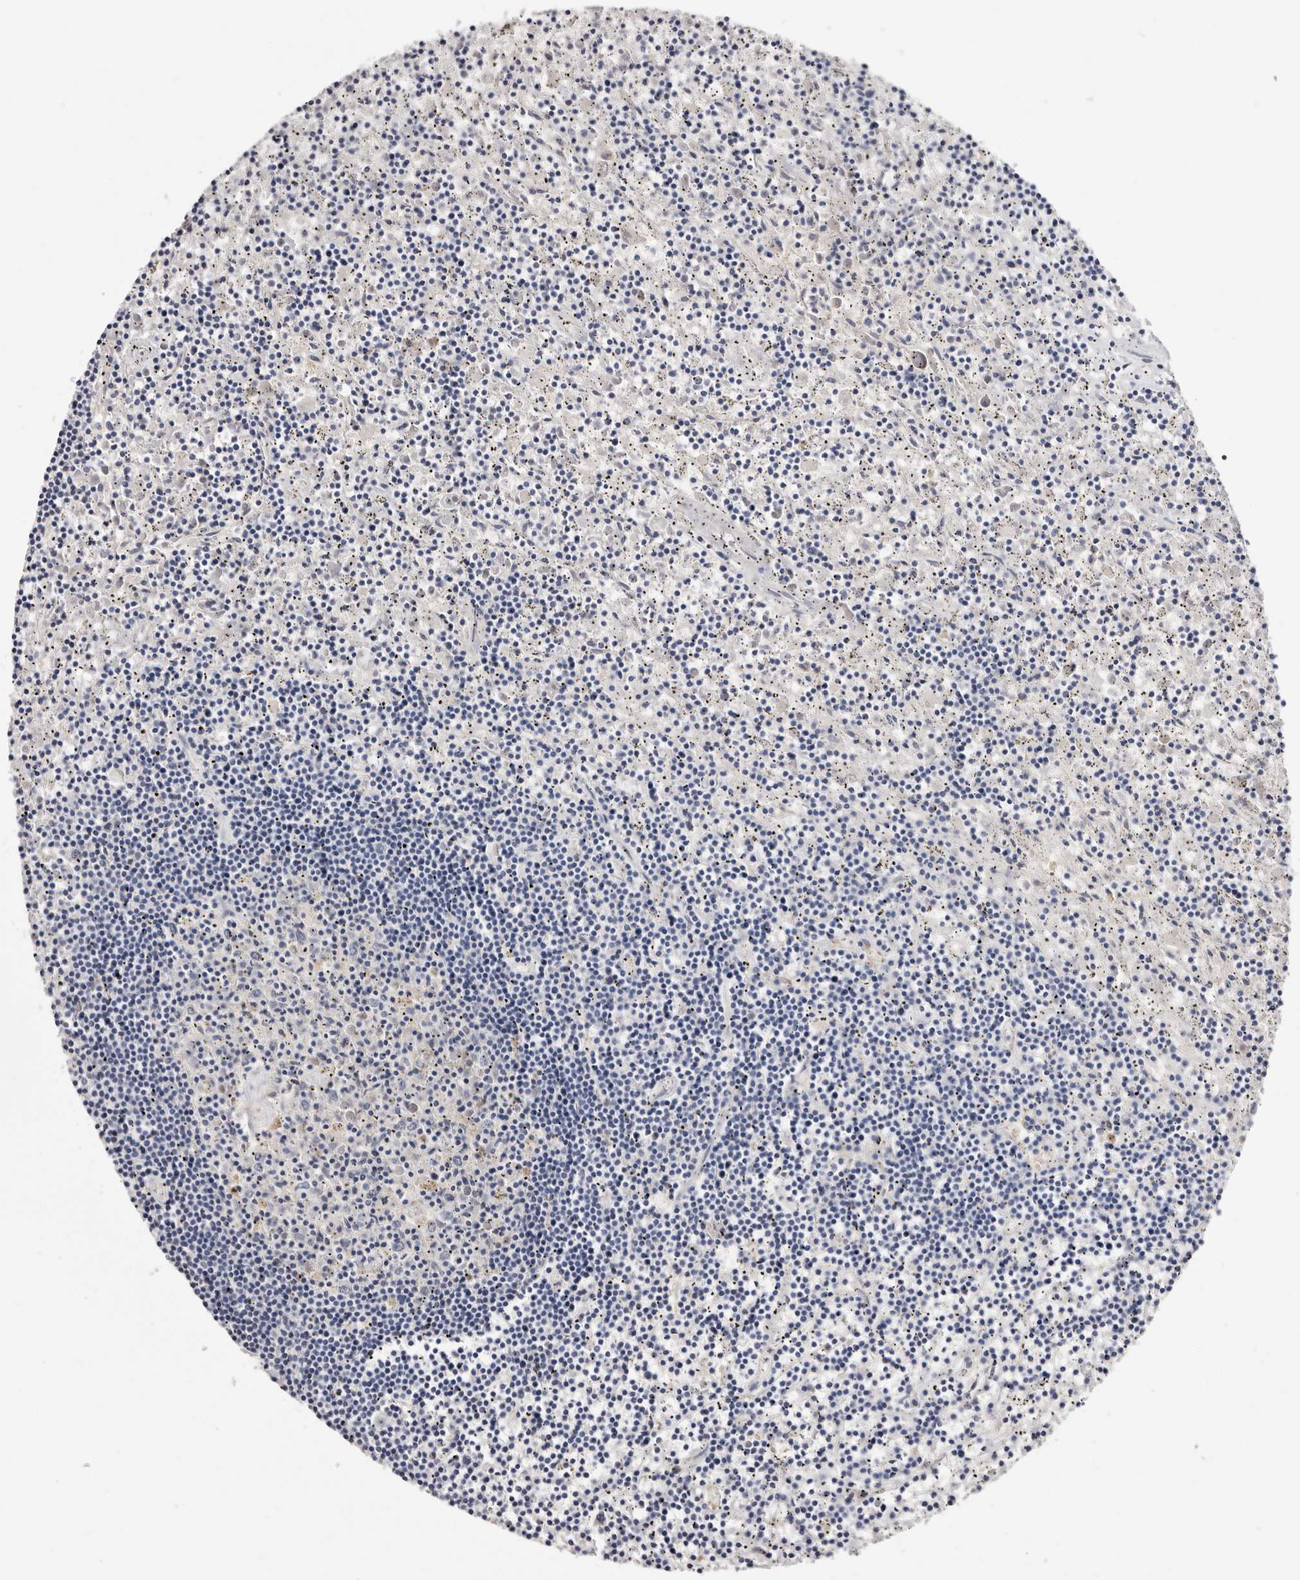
{"staining": {"intensity": "negative", "quantity": "none", "location": "none"}, "tissue": "lymphoma", "cell_type": "Tumor cells", "image_type": "cancer", "snomed": [{"axis": "morphology", "description": "Malignant lymphoma, non-Hodgkin's type, Low grade"}, {"axis": "topography", "description": "Spleen"}], "caption": "This is an immunohistochemistry histopathology image of lymphoma. There is no expression in tumor cells.", "gene": "STK16", "patient": {"sex": "male", "age": 76}}